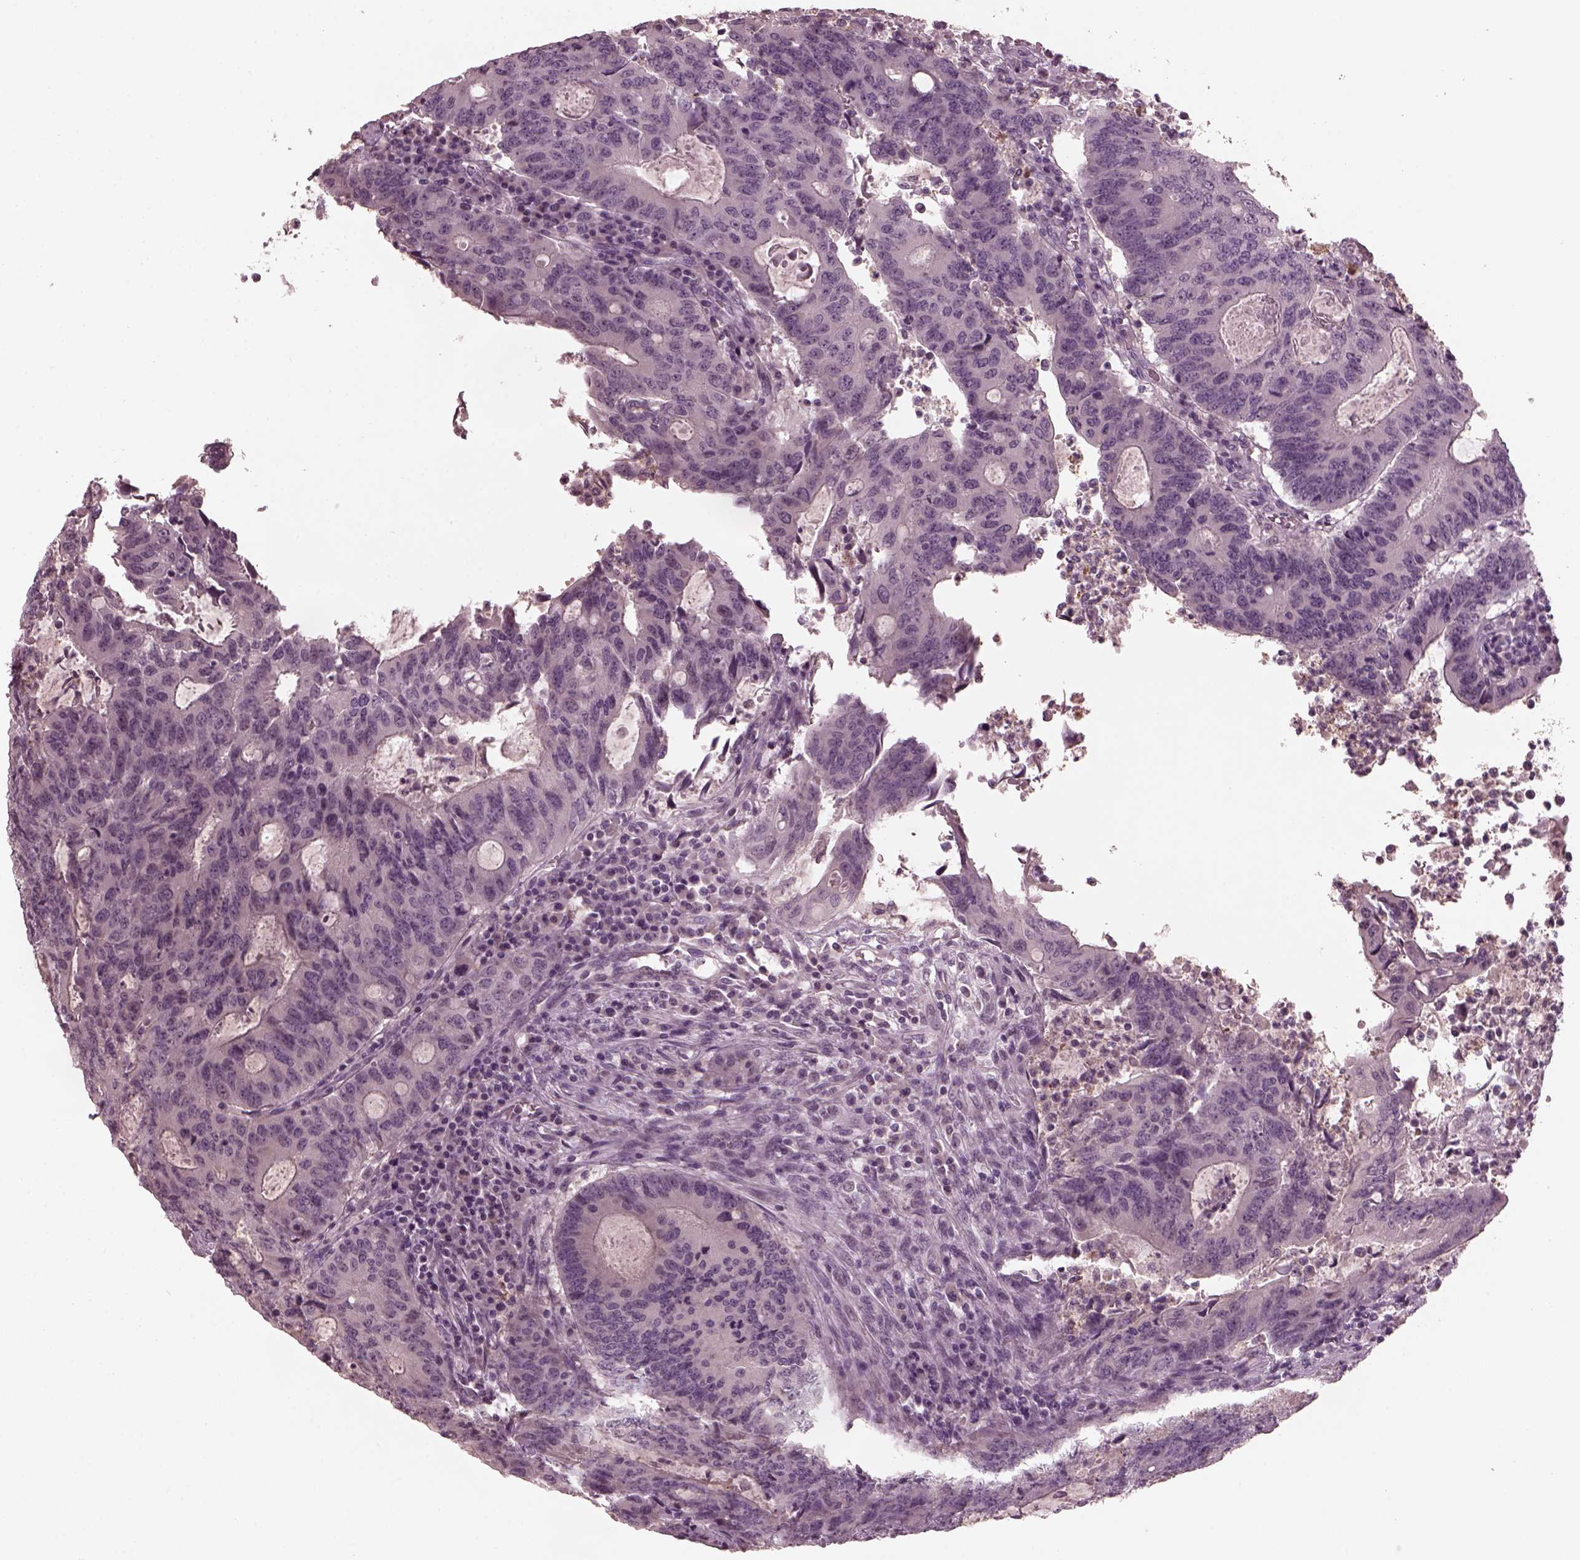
{"staining": {"intensity": "negative", "quantity": "none", "location": "none"}, "tissue": "colorectal cancer", "cell_type": "Tumor cells", "image_type": "cancer", "snomed": [{"axis": "morphology", "description": "Adenocarcinoma, NOS"}, {"axis": "topography", "description": "Colon"}], "caption": "Tumor cells show no significant protein staining in colorectal cancer (adenocarcinoma).", "gene": "RCVRN", "patient": {"sex": "male", "age": 67}}